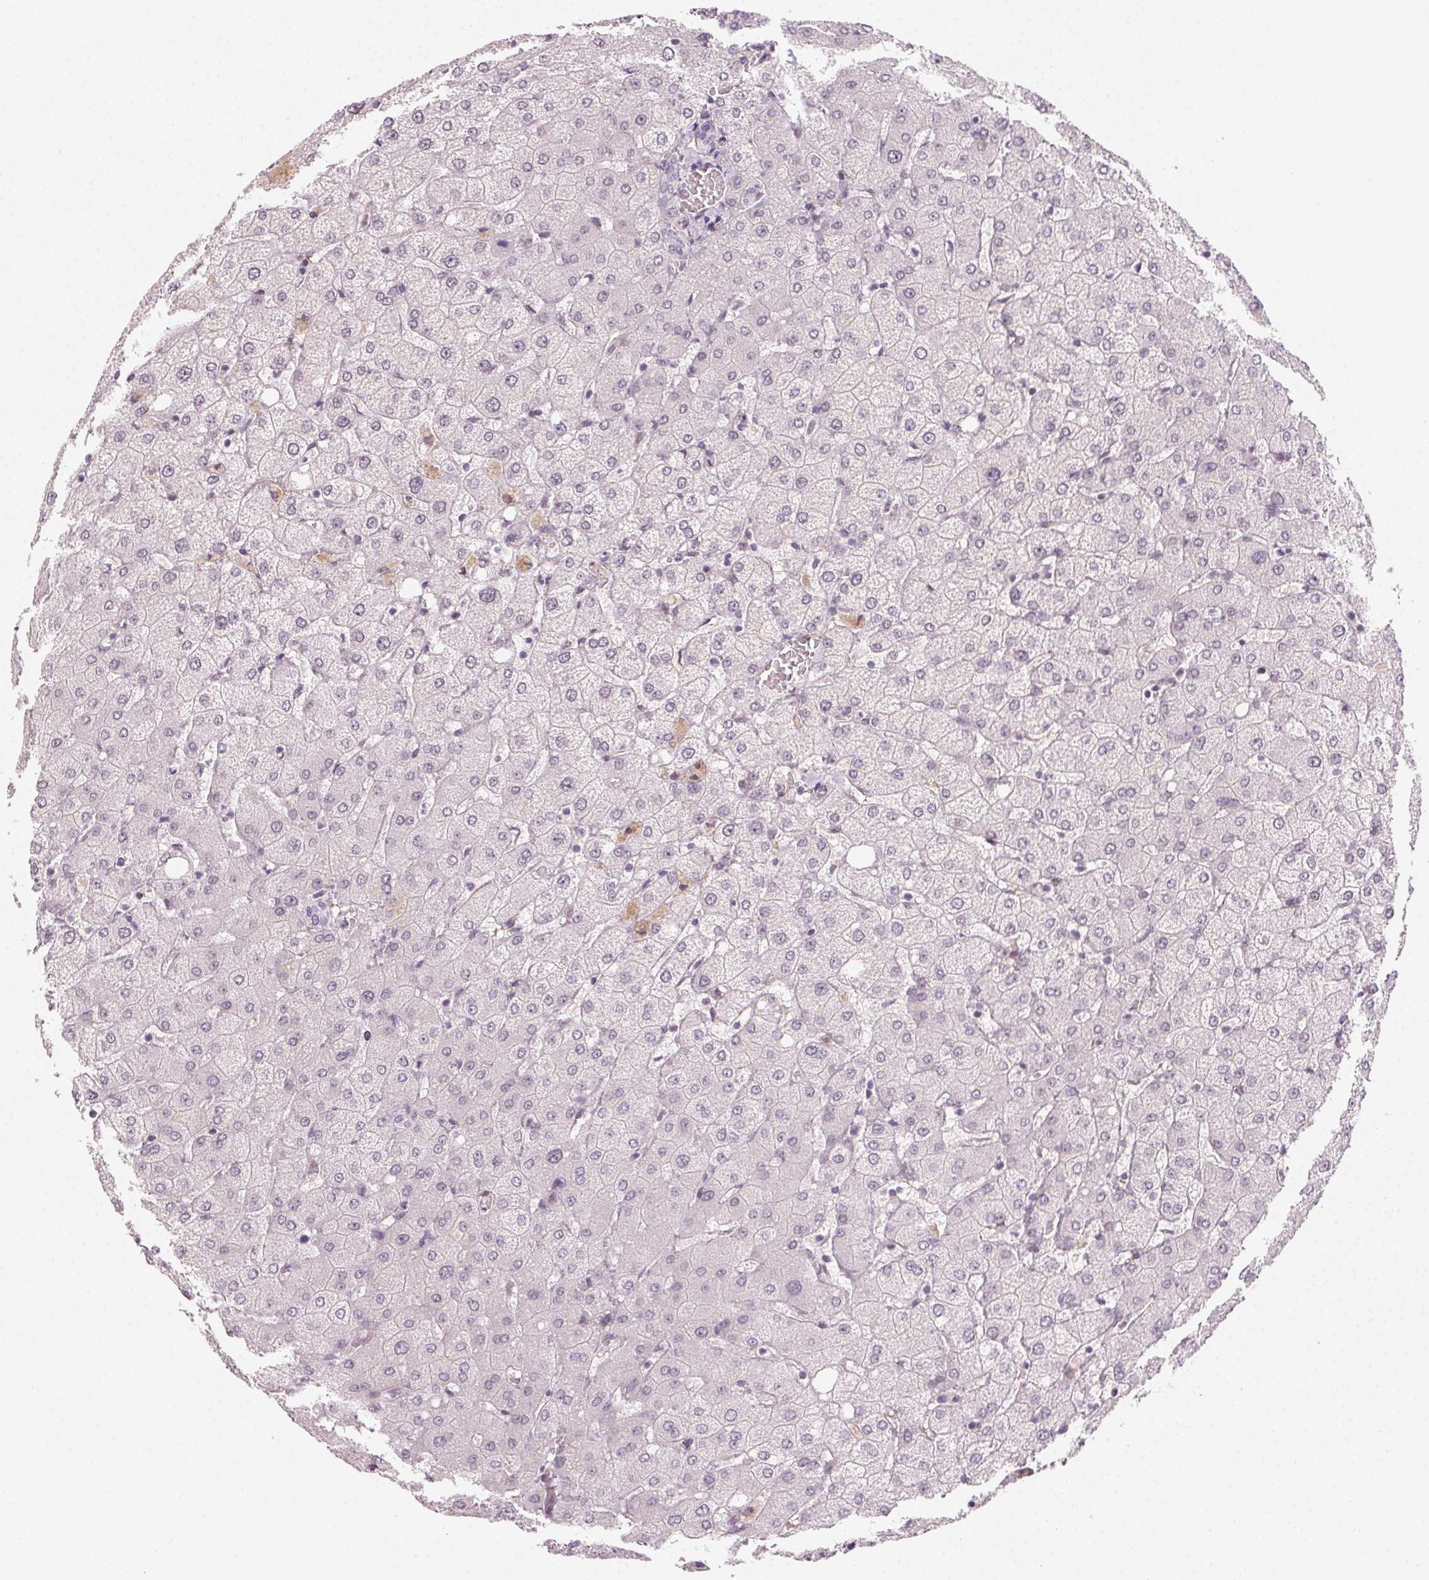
{"staining": {"intensity": "negative", "quantity": "none", "location": "none"}, "tissue": "liver", "cell_type": "Cholangiocytes", "image_type": "normal", "snomed": [{"axis": "morphology", "description": "Normal tissue, NOS"}, {"axis": "topography", "description": "Liver"}], "caption": "Immunohistochemical staining of normal liver demonstrates no significant expression in cholangiocytes.", "gene": "CCDC96", "patient": {"sex": "female", "age": 54}}